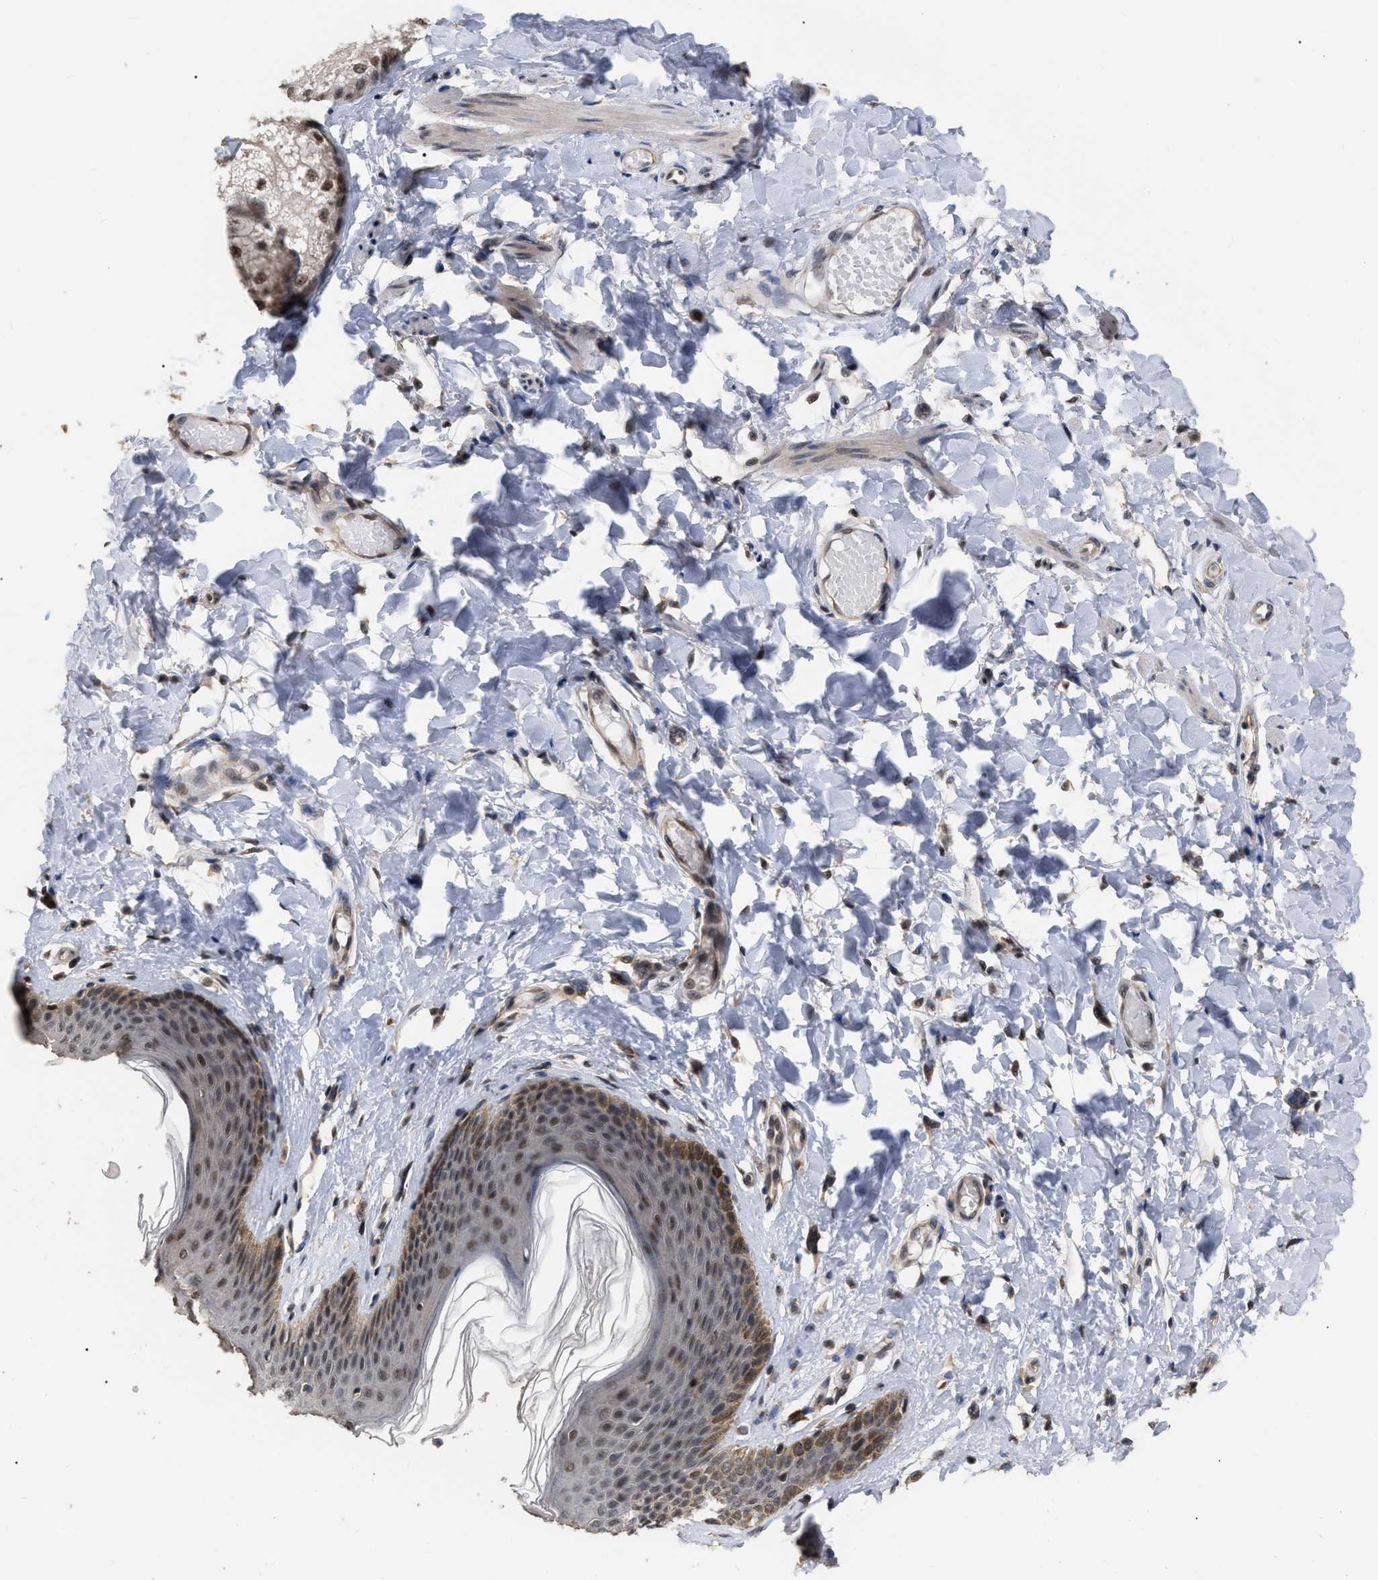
{"staining": {"intensity": "moderate", "quantity": ">75%", "location": "cytoplasmic/membranous,nuclear"}, "tissue": "skin", "cell_type": "Epidermal cells", "image_type": "normal", "snomed": [{"axis": "morphology", "description": "Normal tissue, NOS"}, {"axis": "topography", "description": "Vulva"}], "caption": "Normal skin was stained to show a protein in brown. There is medium levels of moderate cytoplasmic/membranous,nuclear expression in about >75% of epidermal cells. (brown staining indicates protein expression, while blue staining denotes nuclei).", "gene": "JAZF1", "patient": {"sex": "female", "age": 66}}